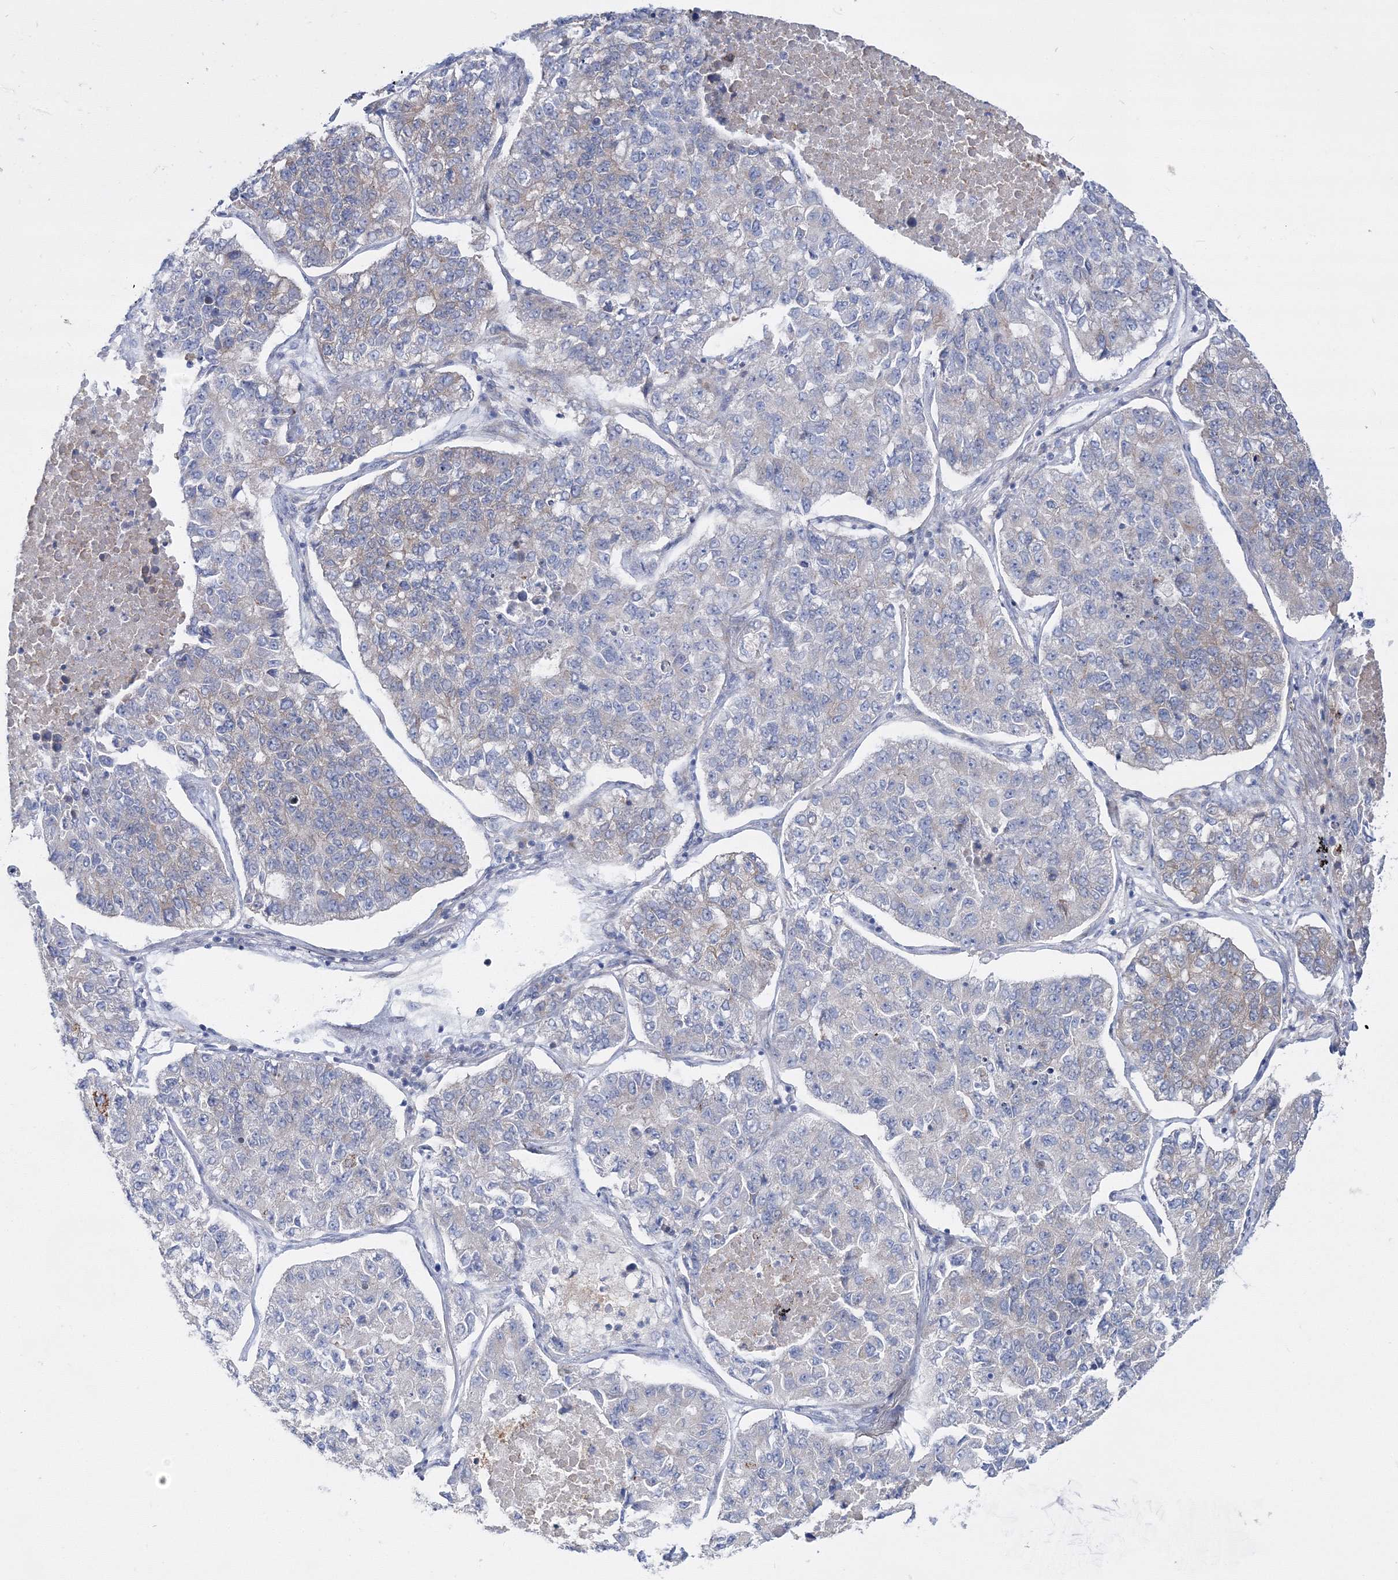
{"staining": {"intensity": "negative", "quantity": "none", "location": "none"}, "tissue": "lung cancer", "cell_type": "Tumor cells", "image_type": "cancer", "snomed": [{"axis": "morphology", "description": "Adenocarcinoma, NOS"}, {"axis": "topography", "description": "Lung"}], "caption": "Human lung cancer stained for a protein using IHC displays no expression in tumor cells.", "gene": "ARHGAP32", "patient": {"sex": "male", "age": 49}}